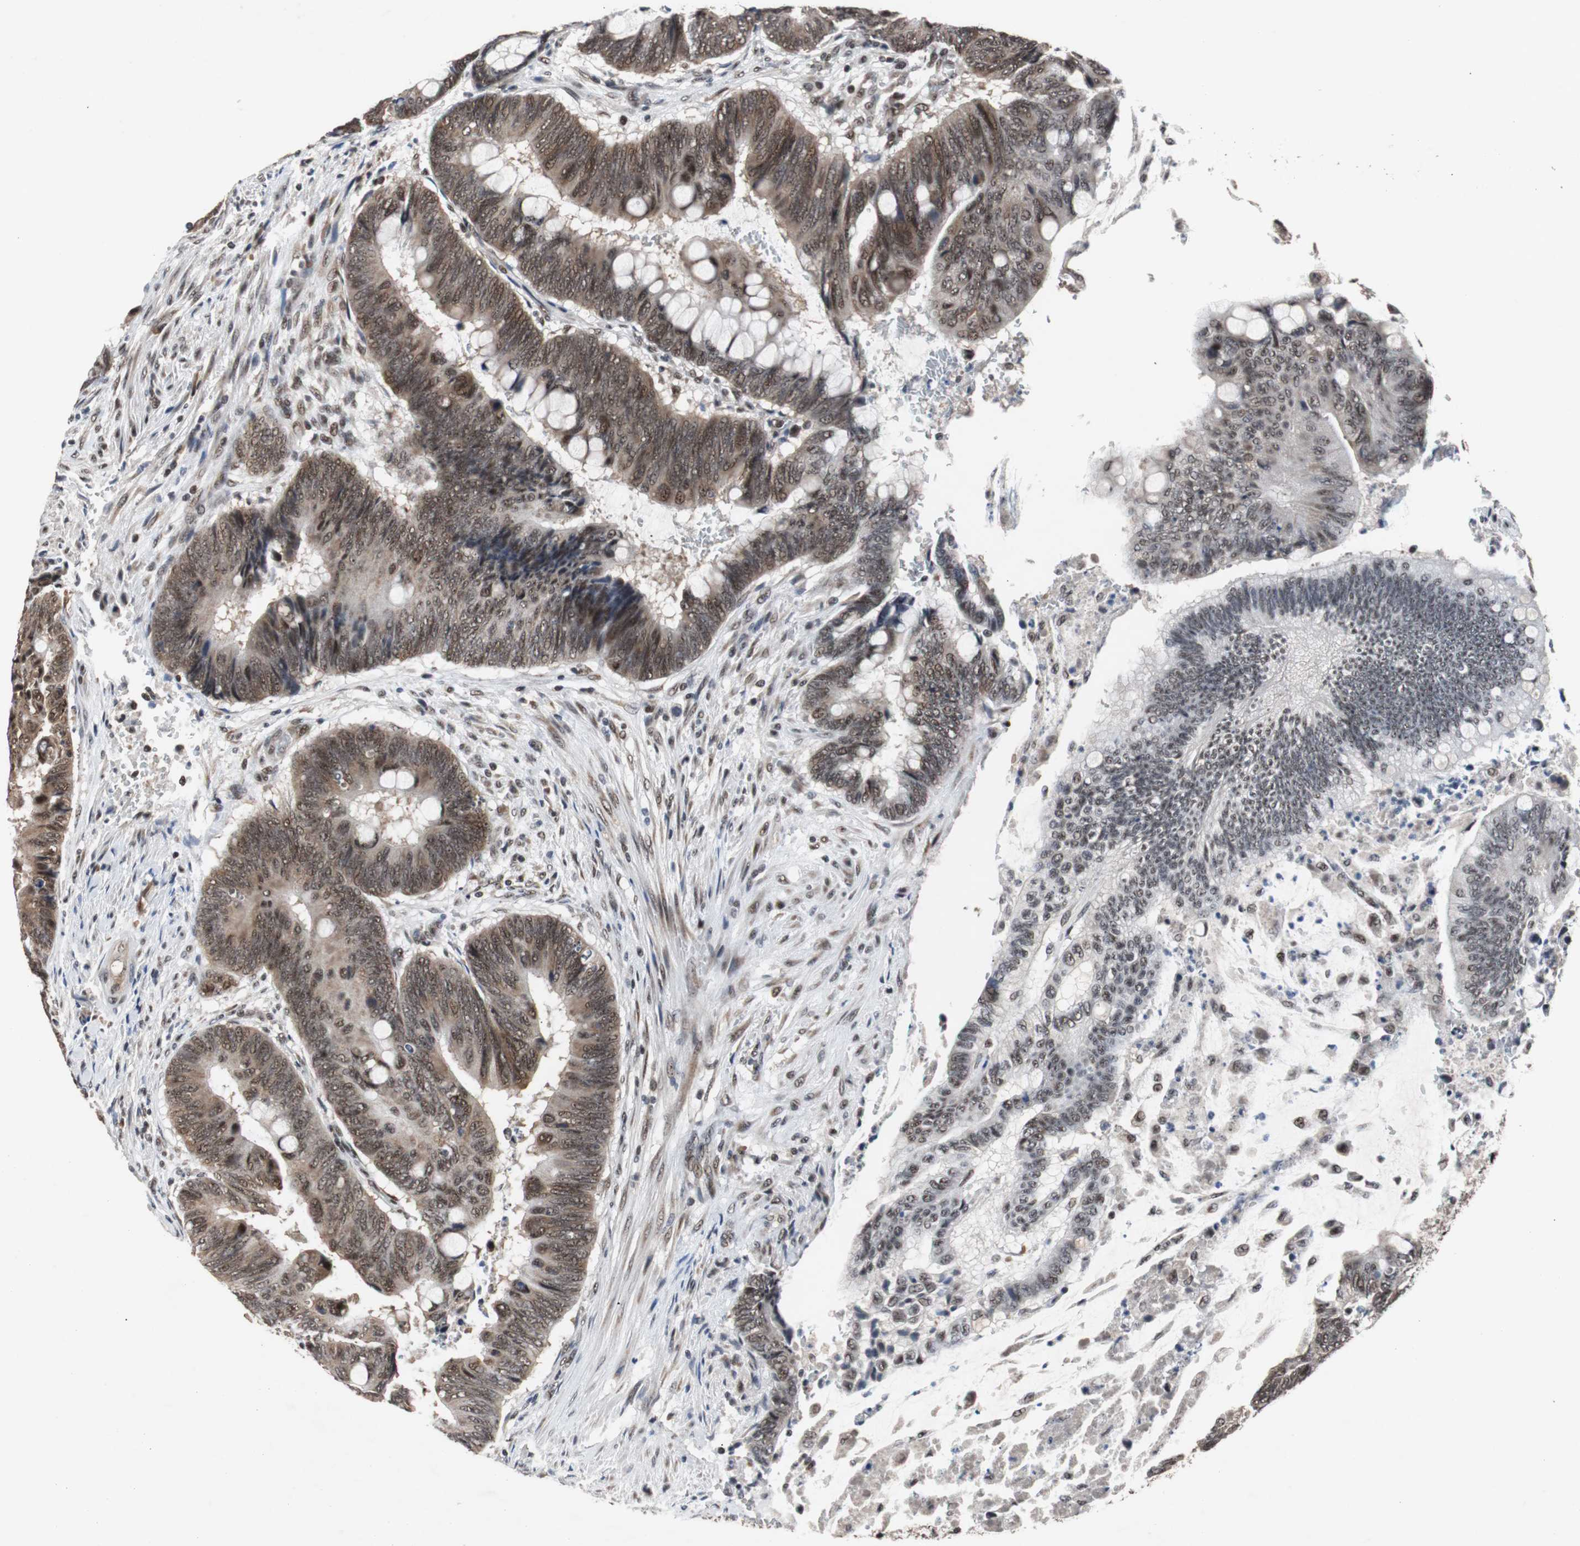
{"staining": {"intensity": "moderate", "quantity": ">75%", "location": "cytoplasmic/membranous,nuclear"}, "tissue": "colorectal cancer", "cell_type": "Tumor cells", "image_type": "cancer", "snomed": [{"axis": "morphology", "description": "Normal tissue, NOS"}, {"axis": "morphology", "description": "Adenocarcinoma, NOS"}, {"axis": "topography", "description": "Rectum"}], "caption": "The immunohistochemical stain labels moderate cytoplasmic/membranous and nuclear positivity in tumor cells of colorectal cancer (adenocarcinoma) tissue.", "gene": "USP28", "patient": {"sex": "male", "age": 92}}